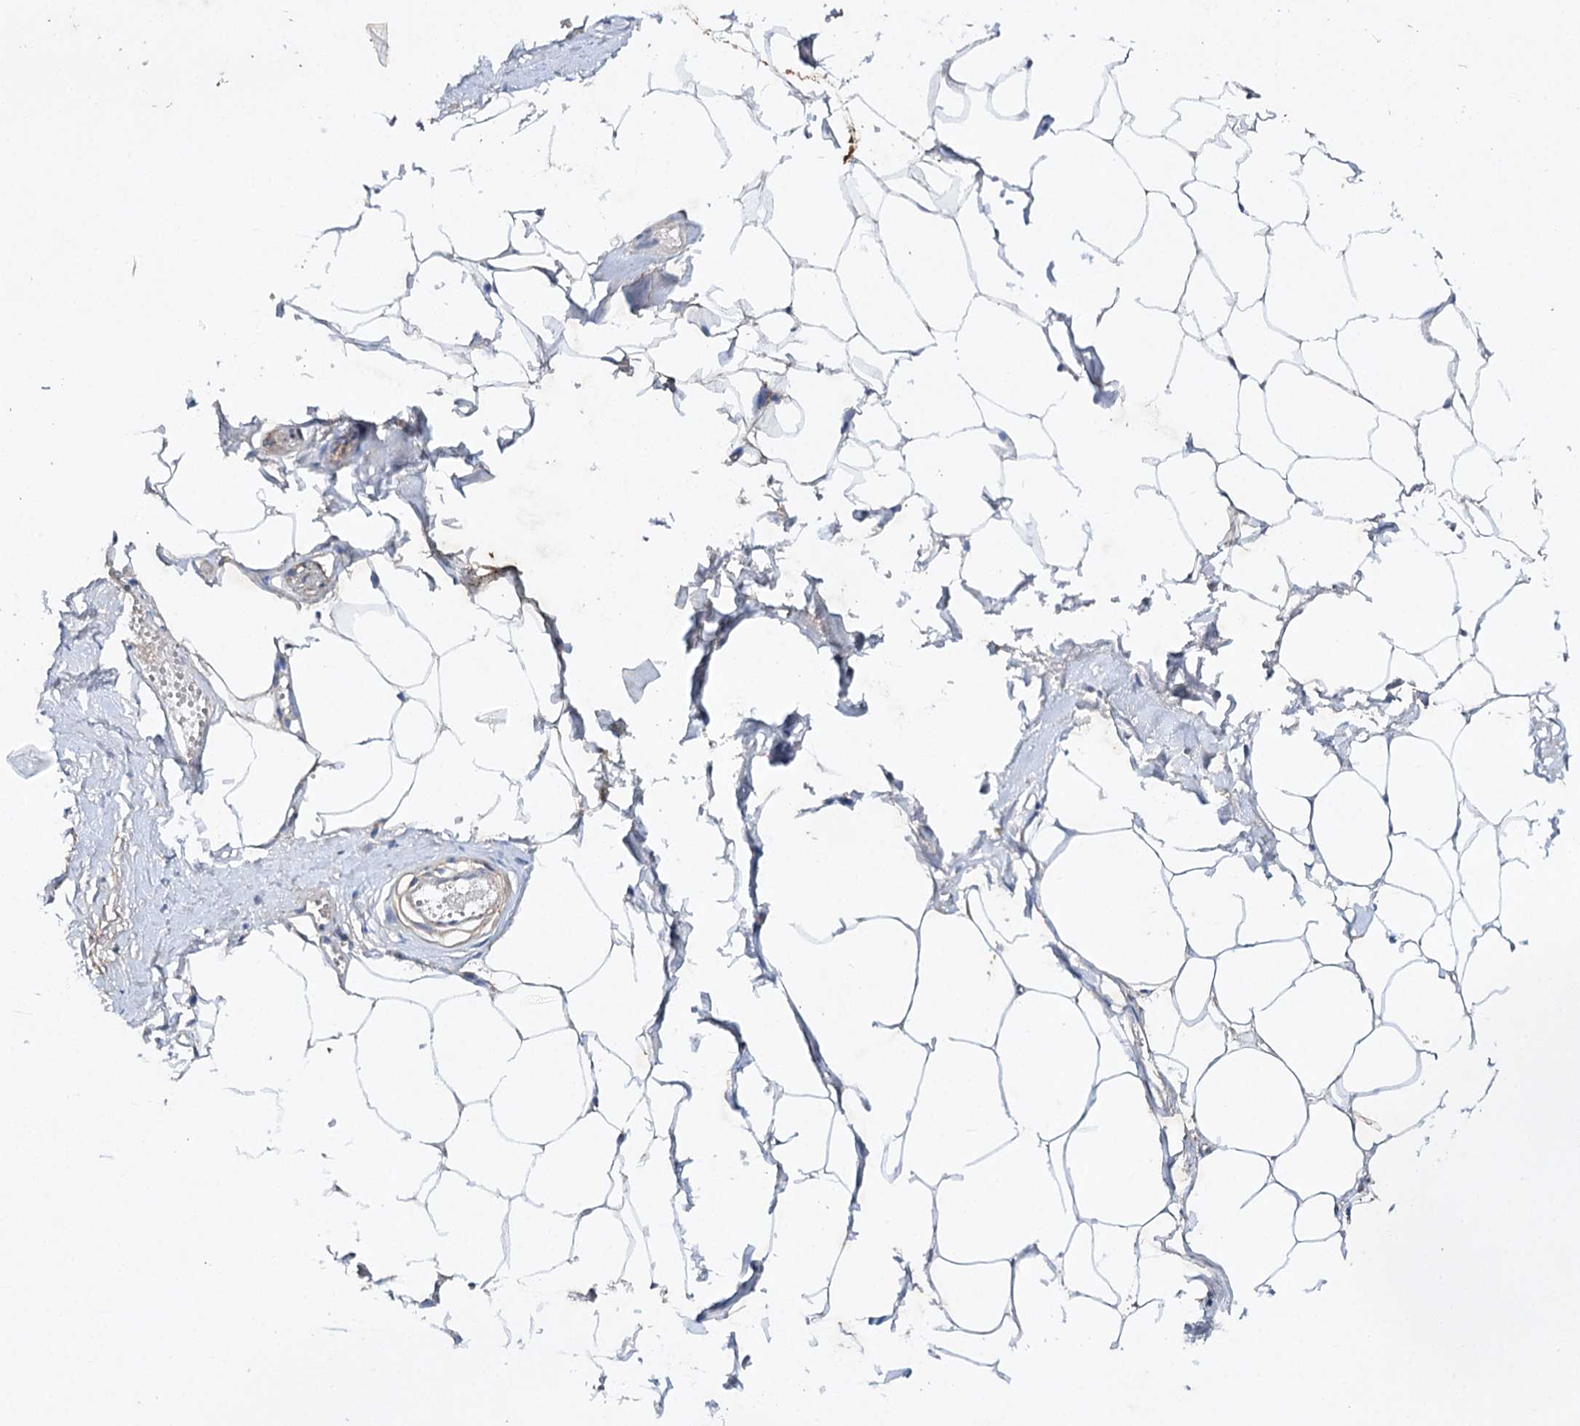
{"staining": {"intensity": "negative", "quantity": "none", "location": "none"}, "tissue": "adipose tissue", "cell_type": "Adipocytes", "image_type": "normal", "snomed": [{"axis": "morphology", "description": "Normal tissue, NOS"}, {"axis": "morphology", "description": "Adenocarcinoma, Low grade"}, {"axis": "topography", "description": "Prostate"}, {"axis": "topography", "description": "Peripheral nerve tissue"}], "caption": "IHC micrograph of benign adipose tissue: adipose tissue stained with DAB shows no significant protein expression in adipocytes. (DAB (3,3'-diaminobenzidine) immunohistochemistry with hematoxylin counter stain).", "gene": "PIK3CB", "patient": {"sex": "male", "age": 63}}